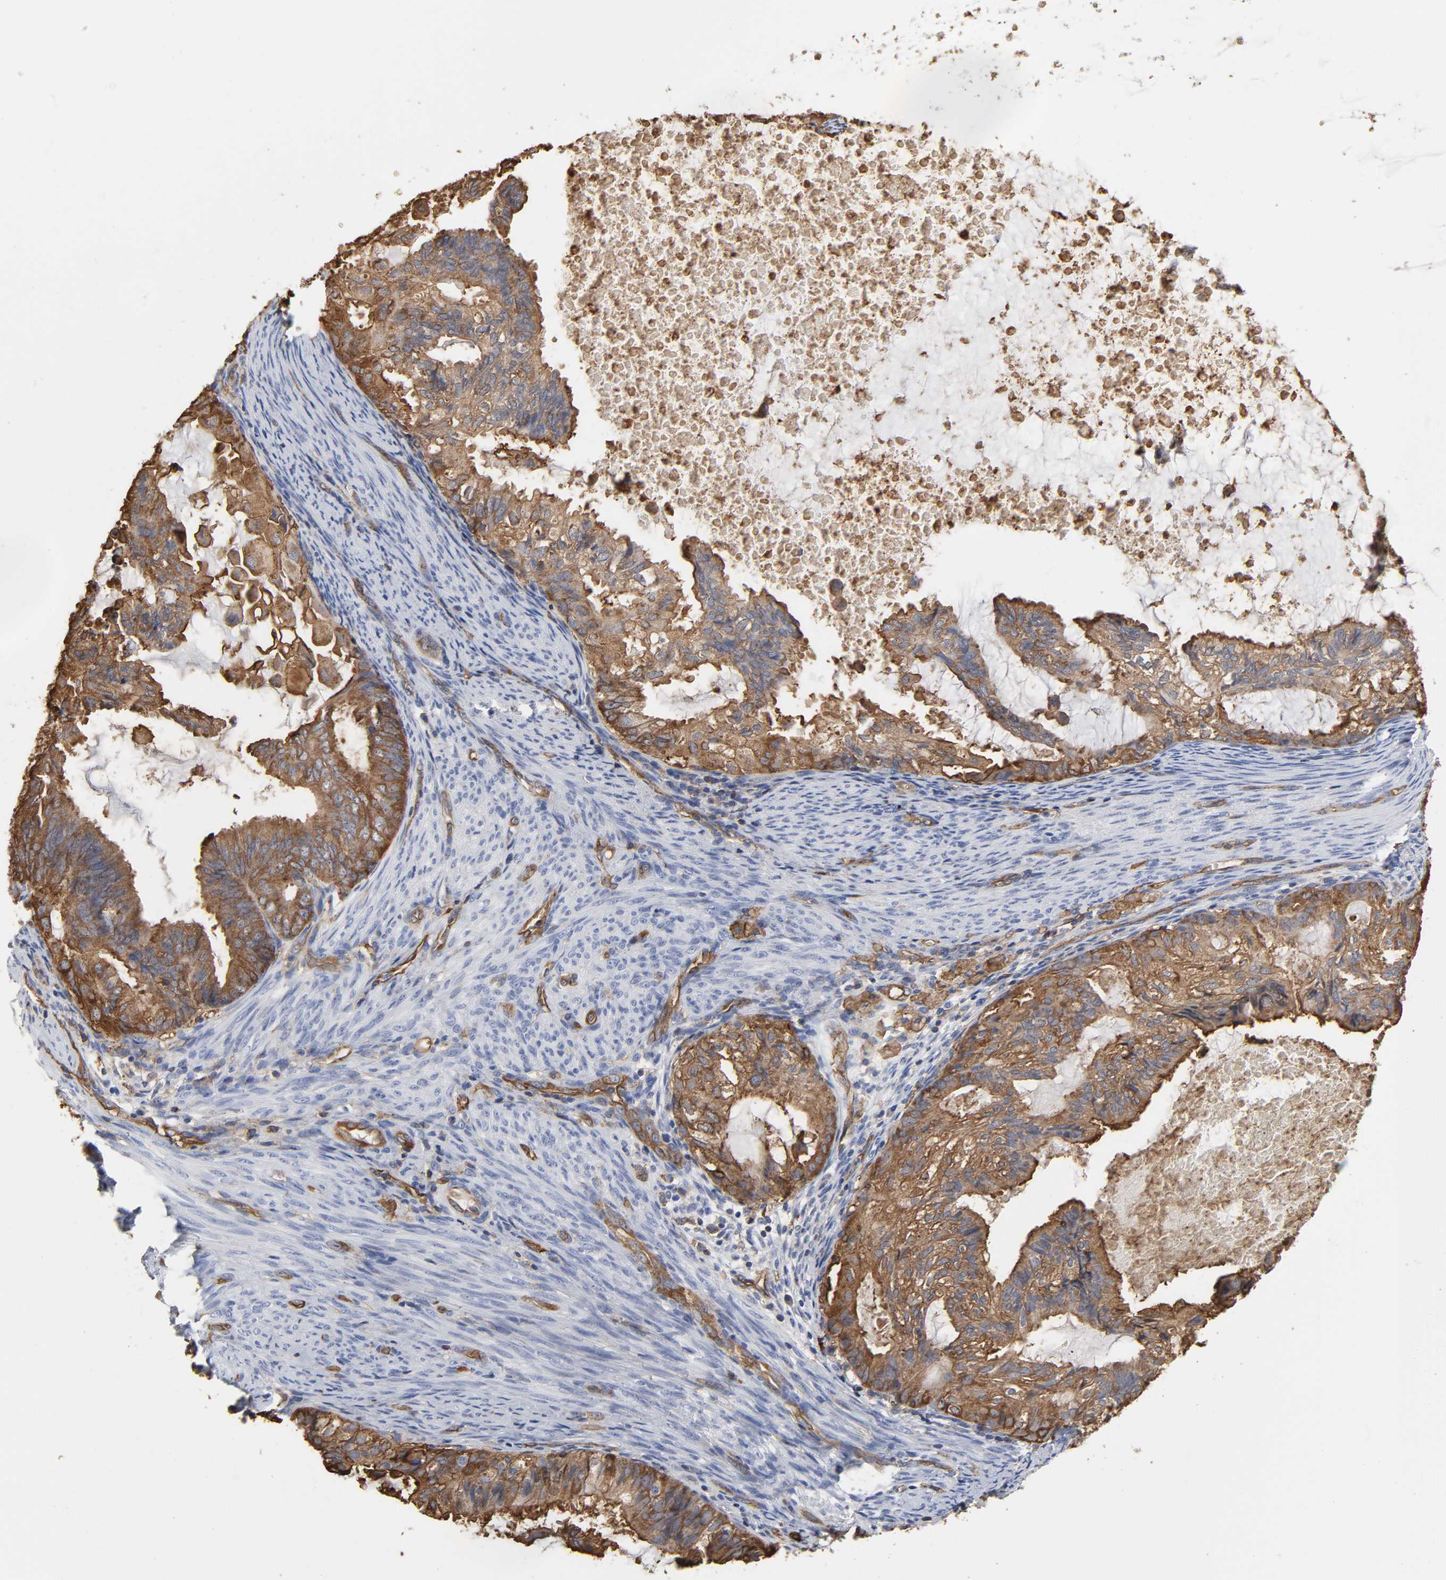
{"staining": {"intensity": "moderate", "quantity": ">75%", "location": "cytoplasmic/membranous"}, "tissue": "cervical cancer", "cell_type": "Tumor cells", "image_type": "cancer", "snomed": [{"axis": "morphology", "description": "Normal tissue, NOS"}, {"axis": "morphology", "description": "Adenocarcinoma, NOS"}, {"axis": "topography", "description": "Cervix"}, {"axis": "topography", "description": "Endometrium"}], "caption": "Tumor cells display medium levels of moderate cytoplasmic/membranous expression in approximately >75% of cells in human cervical cancer (adenocarcinoma). The protein of interest is stained brown, and the nuclei are stained in blue (DAB (3,3'-diaminobenzidine) IHC with brightfield microscopy, high magnification).", "gene": "ANXA2", "patient": {"sex": "female", "age": 86}}